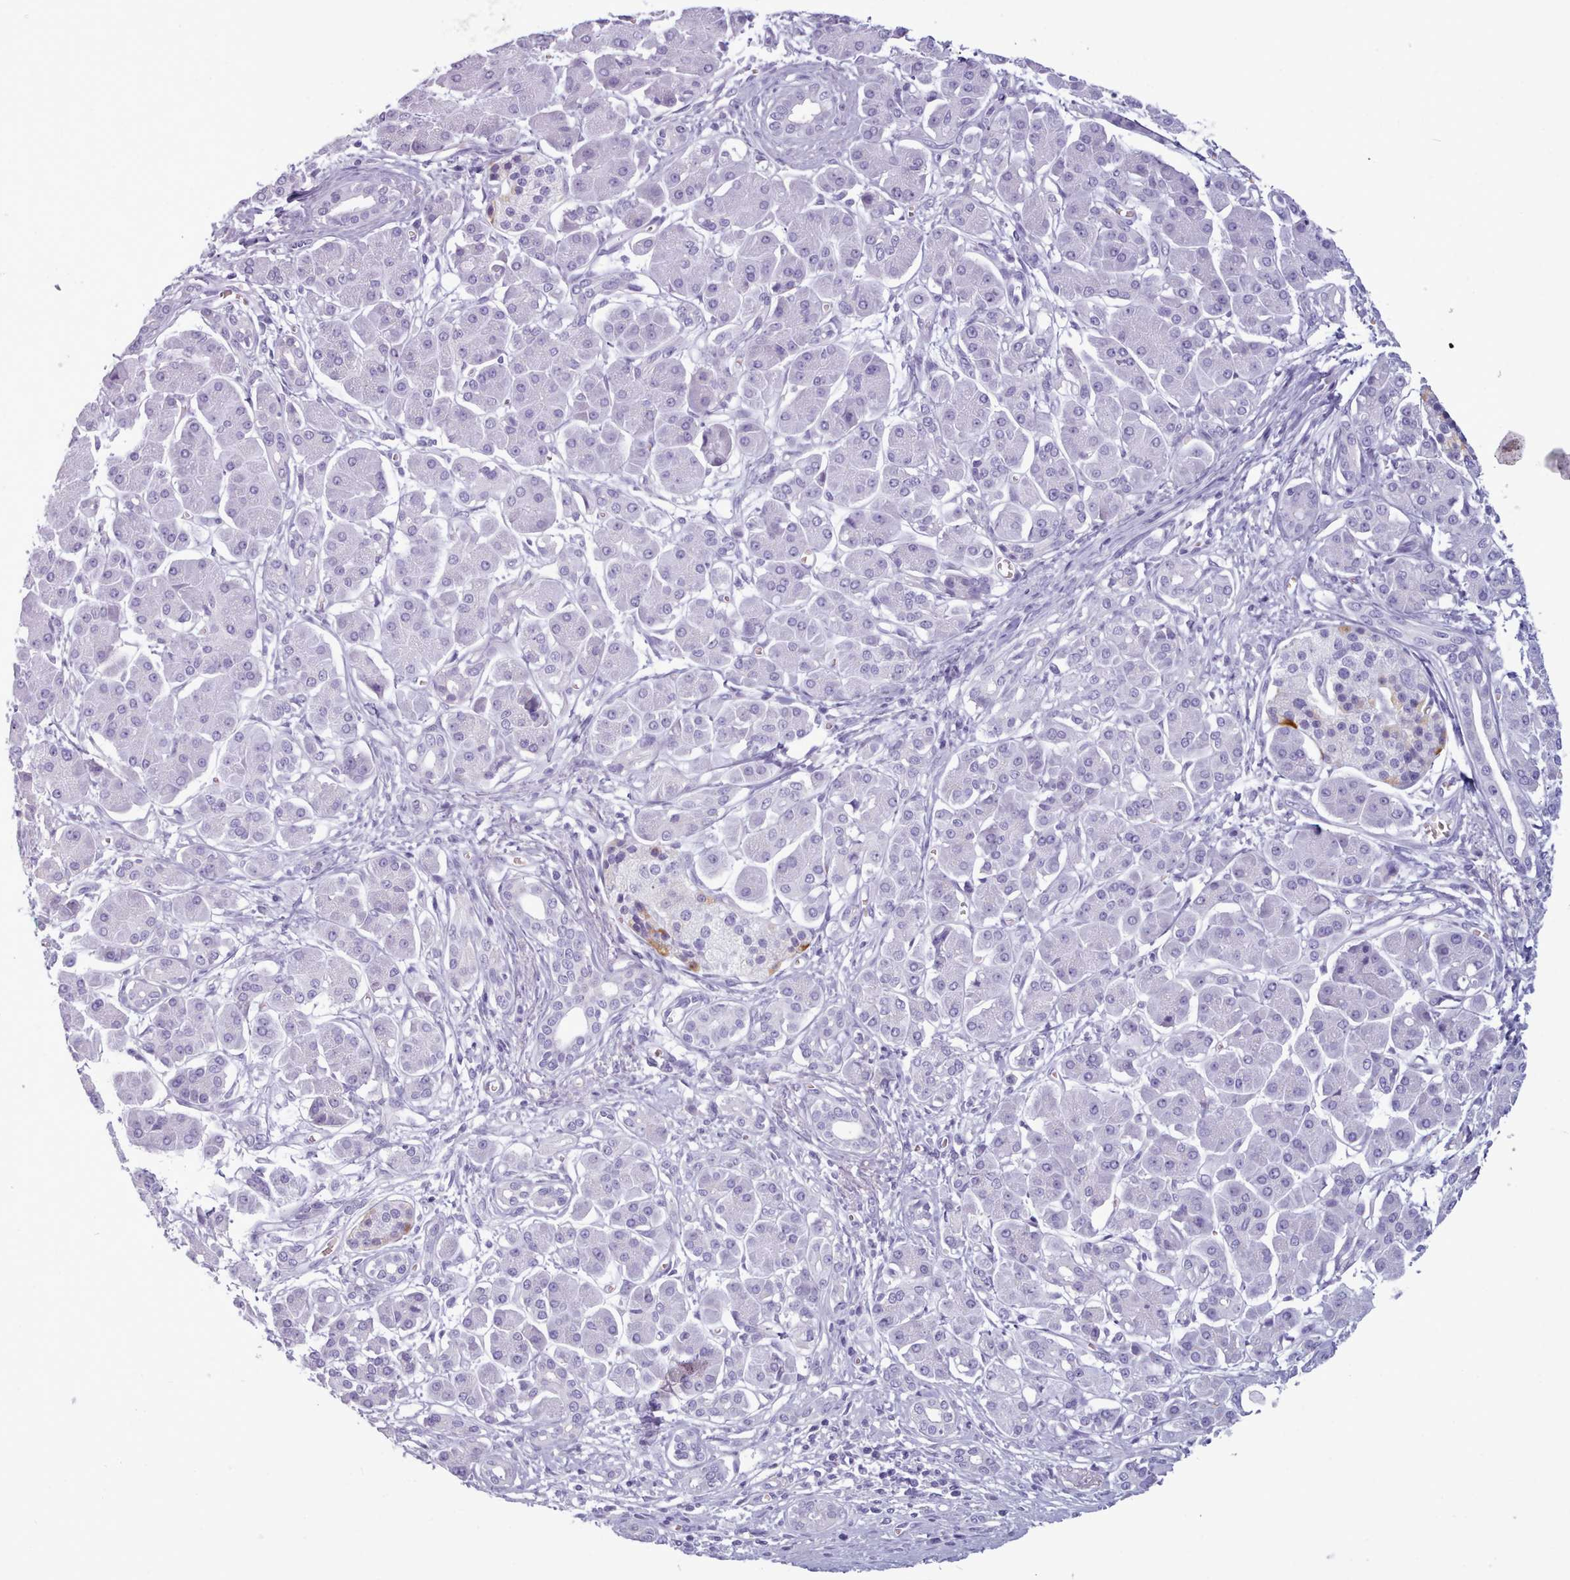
{"staining": {"intensity": "negative", "quantity": "none", "location": "none"}, "tissue": "pancreatic cancer", "cell_type": "Tumor cells", "image_type": "cancer", "snomed": [{"axis": "morphology", "description": "Adenocarcinoma, NOS"}, {"axis": "topography", "description": "Pancreas"}], "caption": "Immunohistochemical staining of adenocarcinoma (pancreatic) demonstrates no significant positivity in tumor cells.", "gene": "ZNF43", "patient": {"sex": "male", "age": 78}}